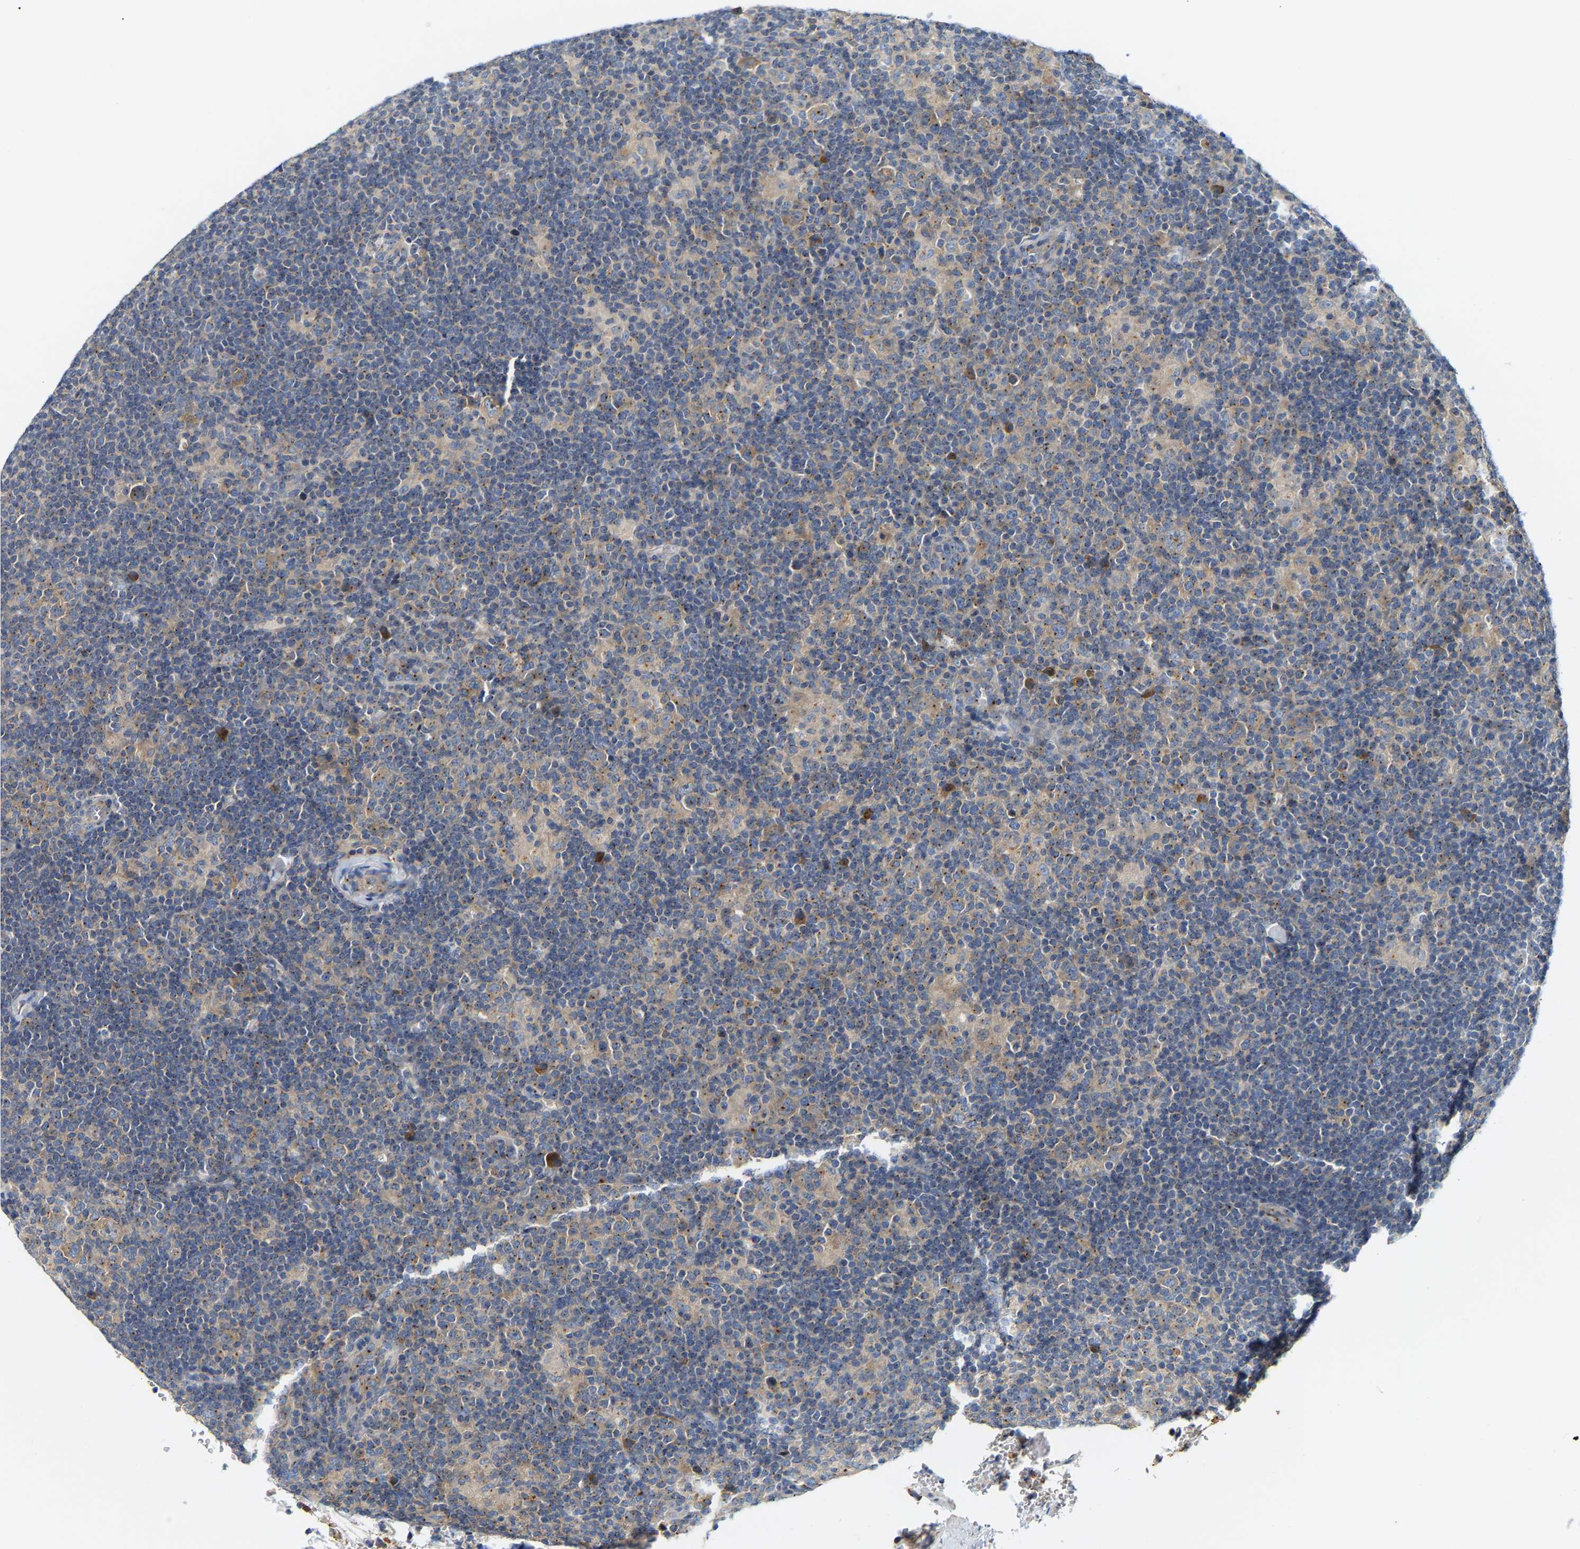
{"staining": {"intensity": "weak", "quantity": ">75%", "location": "cytoplasmic/membranous"}, "tissue": "lymphoma", "cell_type": "Tumor cells", "image_type": "cancer", "snomed": [{"axis": "morphology", "description": "Hodgkin's disease, NOS"}, {"axis": "topography", "description": "Lymph node"}], "caption": "Immunohistochemical staining of human lymphoma shows low levels of weak cytoplasmic/membranous protein positivity in approximately >75% of tumor cells.", "gene": "PCNT", "patient": {"sex": "female", "age": 57}}